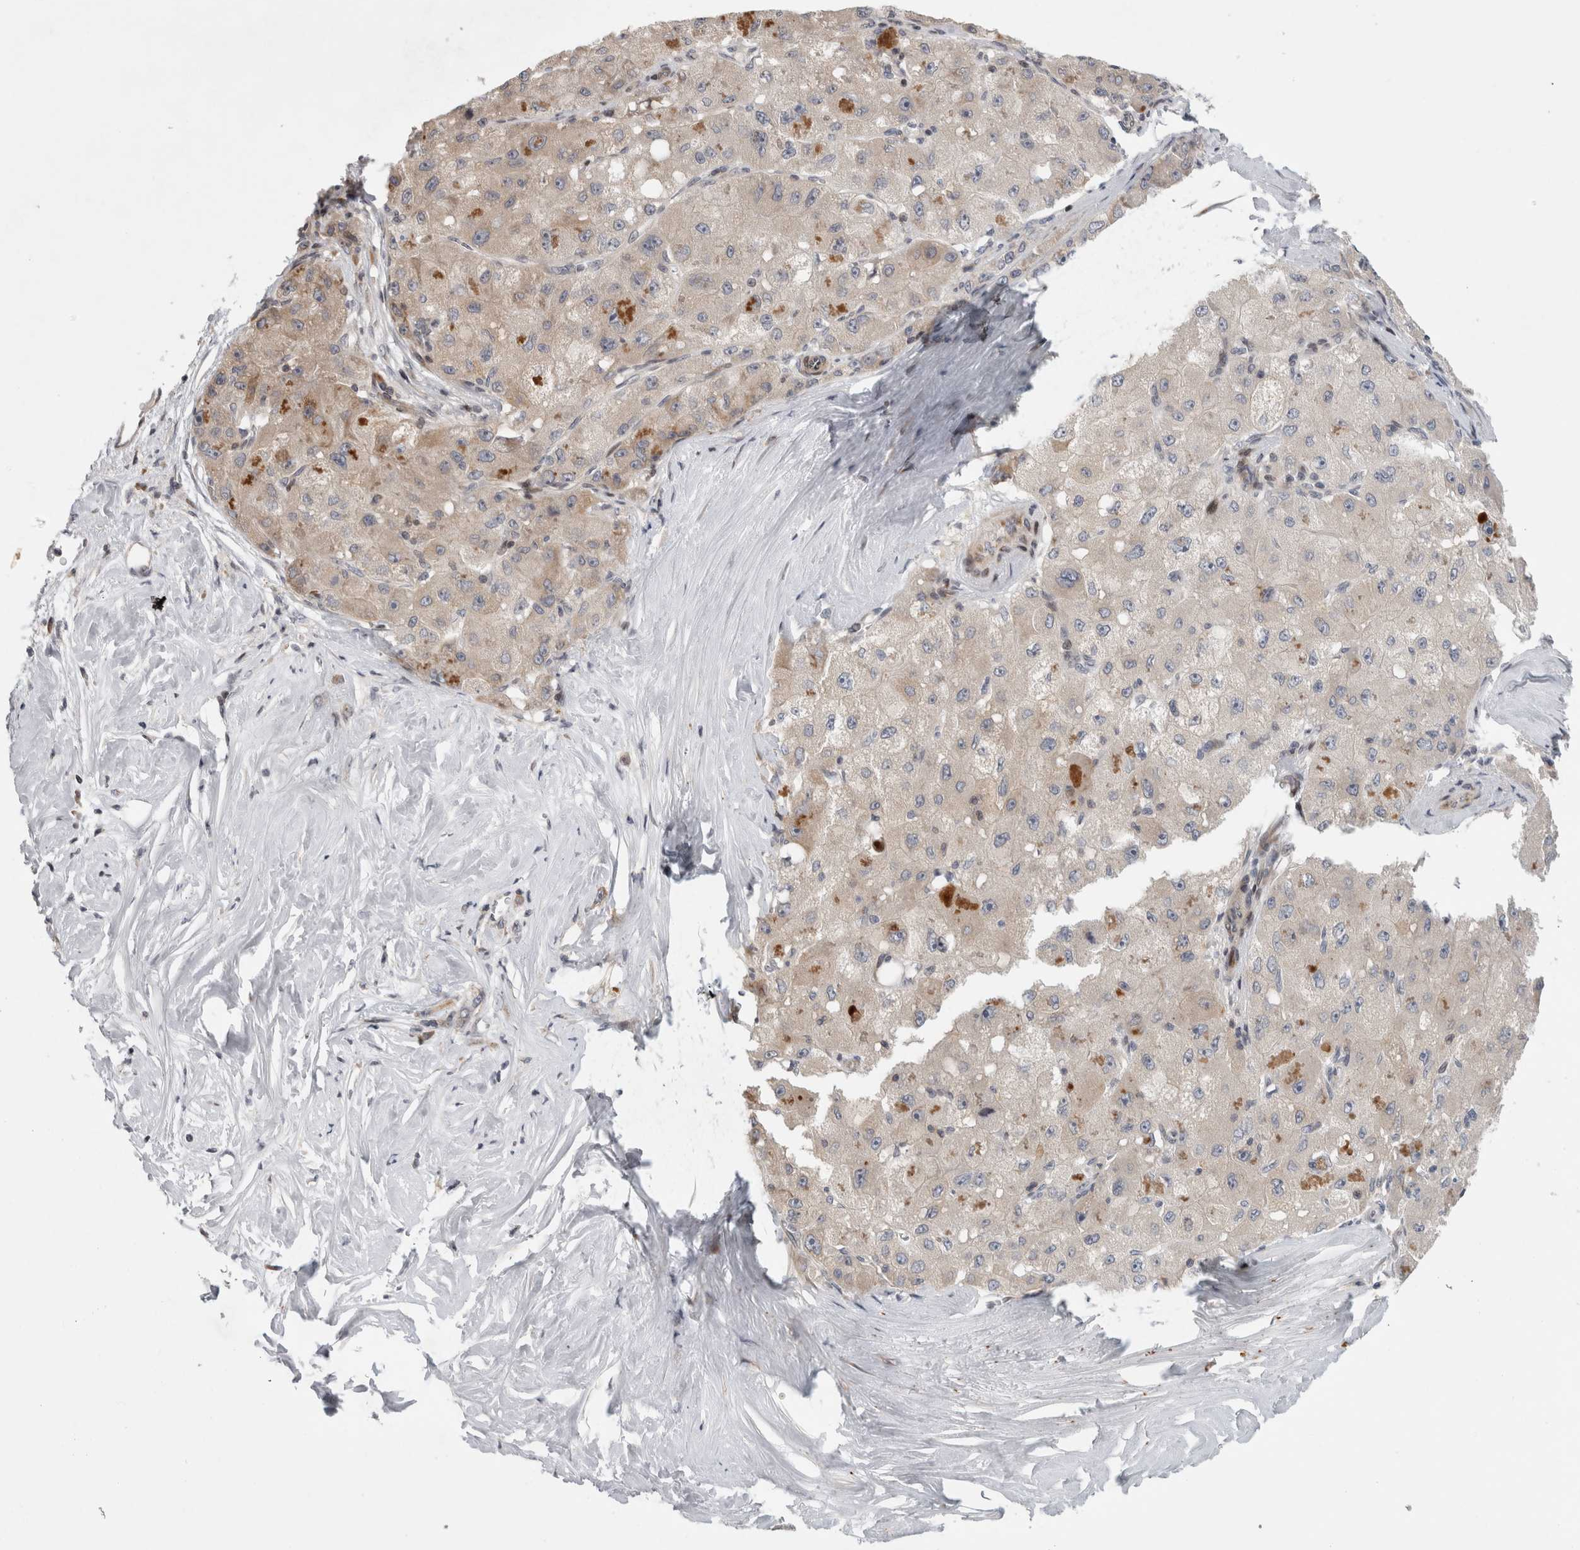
{"staining": {"intensity": "weak", "quantity": "<25%", "location": "cytoplasmic/membranous"}, "tissue": "liver cancer", "cell_type": "Tumor cells", "image_type": "cancer", "snomed": [{"axis": "morphology", "description": "Carcinoma, Hepatocellular, NOS"}, {"axis": "topography", "description": "Liver"}], "caption": "Tumor cells are negative for brown protein staining in liver hepatocellular carcinoma.", "gene": "UTP25", "patient": {"sex": "male", "age": 80}}